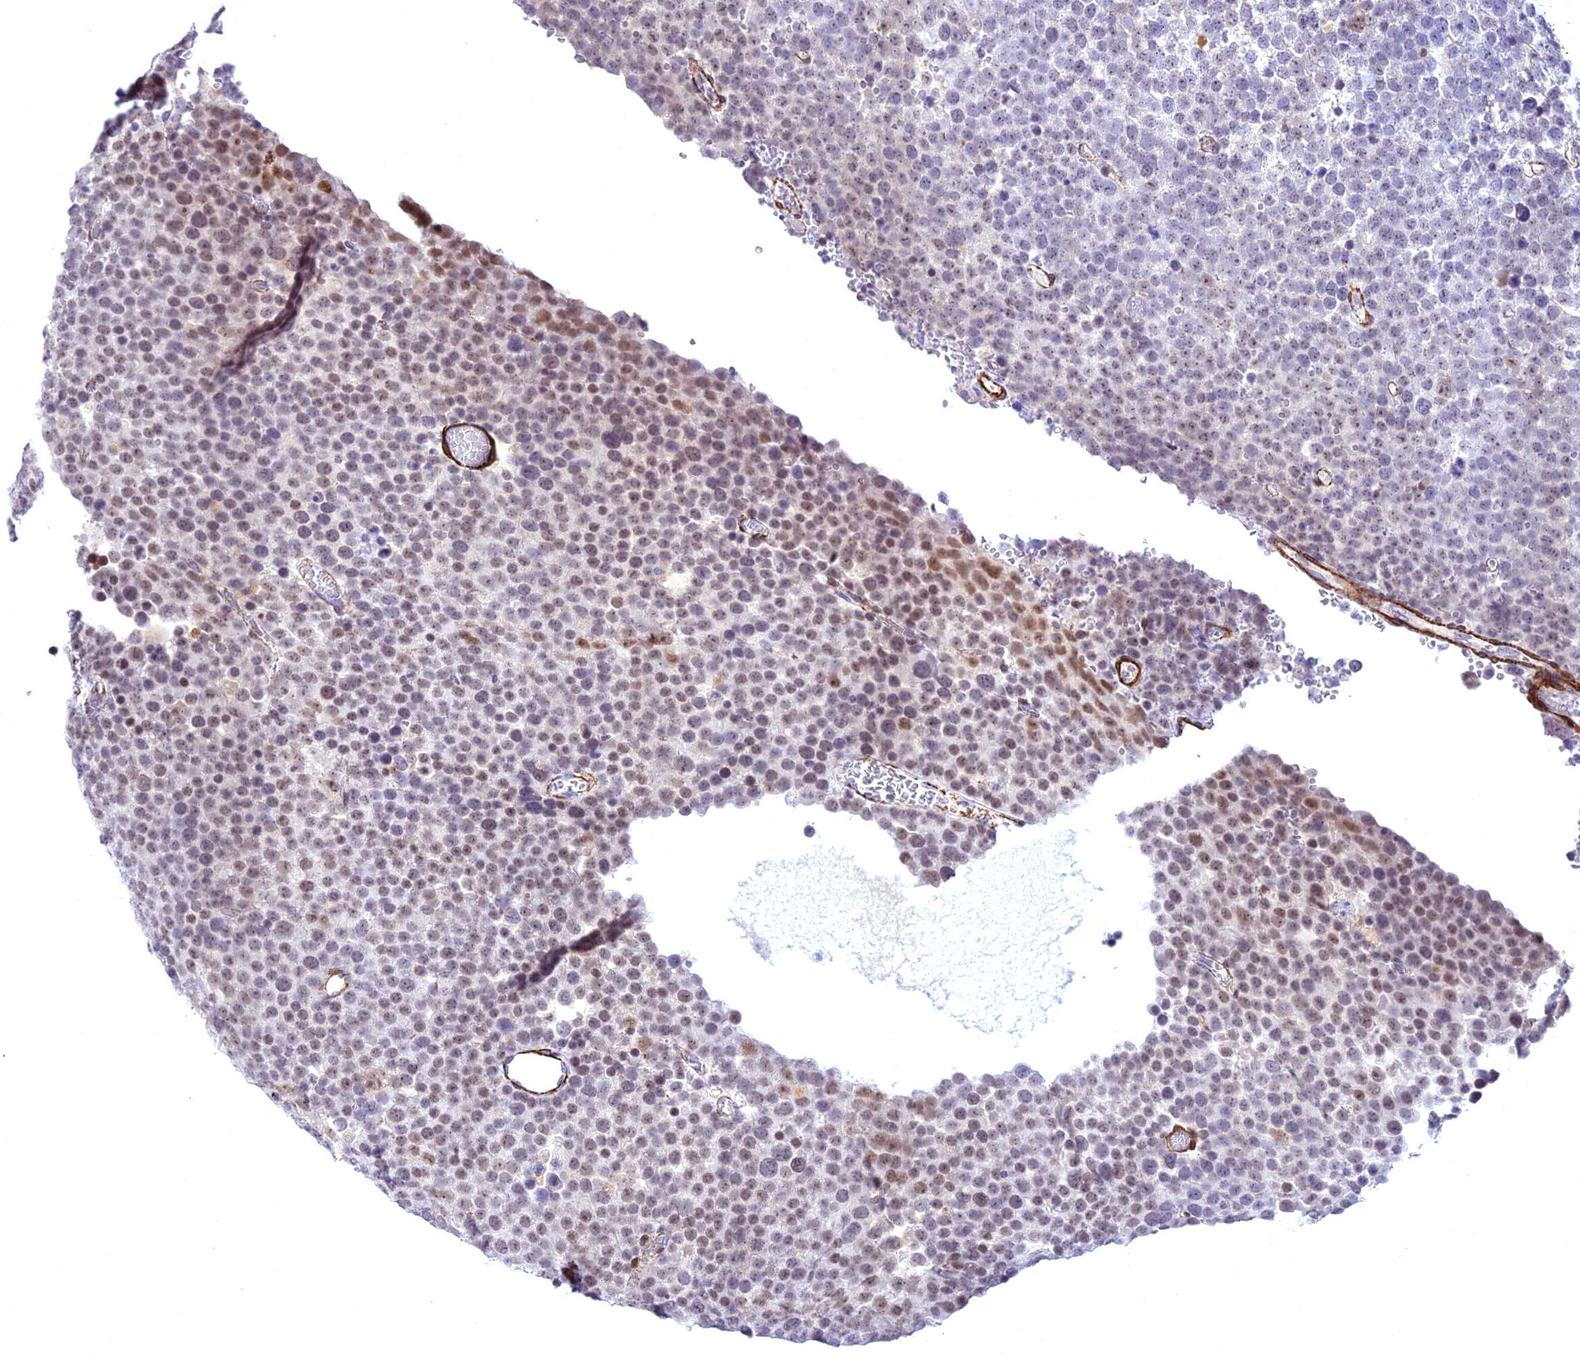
{"staining": {"intensity": "moderate", "quantity": "<25%", "location": "nuclear"}, "tissue": "testis cancer", "cell_type": "Tumor cells", "image_type": "cancer", "snomed": [{"axis": "morphology", "description": "Seminoma, NOS"}, {"axis": "topography", "description": "Testis"}], "caption": "Immunohistochemistry photomicrograph of testis seminoma stained for a protein (brown), which exhibits low levels of moderate nuclear positivity in approximately <25% of tumor cells.", "gene": "CENPV", "patient": {"sex": "male", "age": 71}}